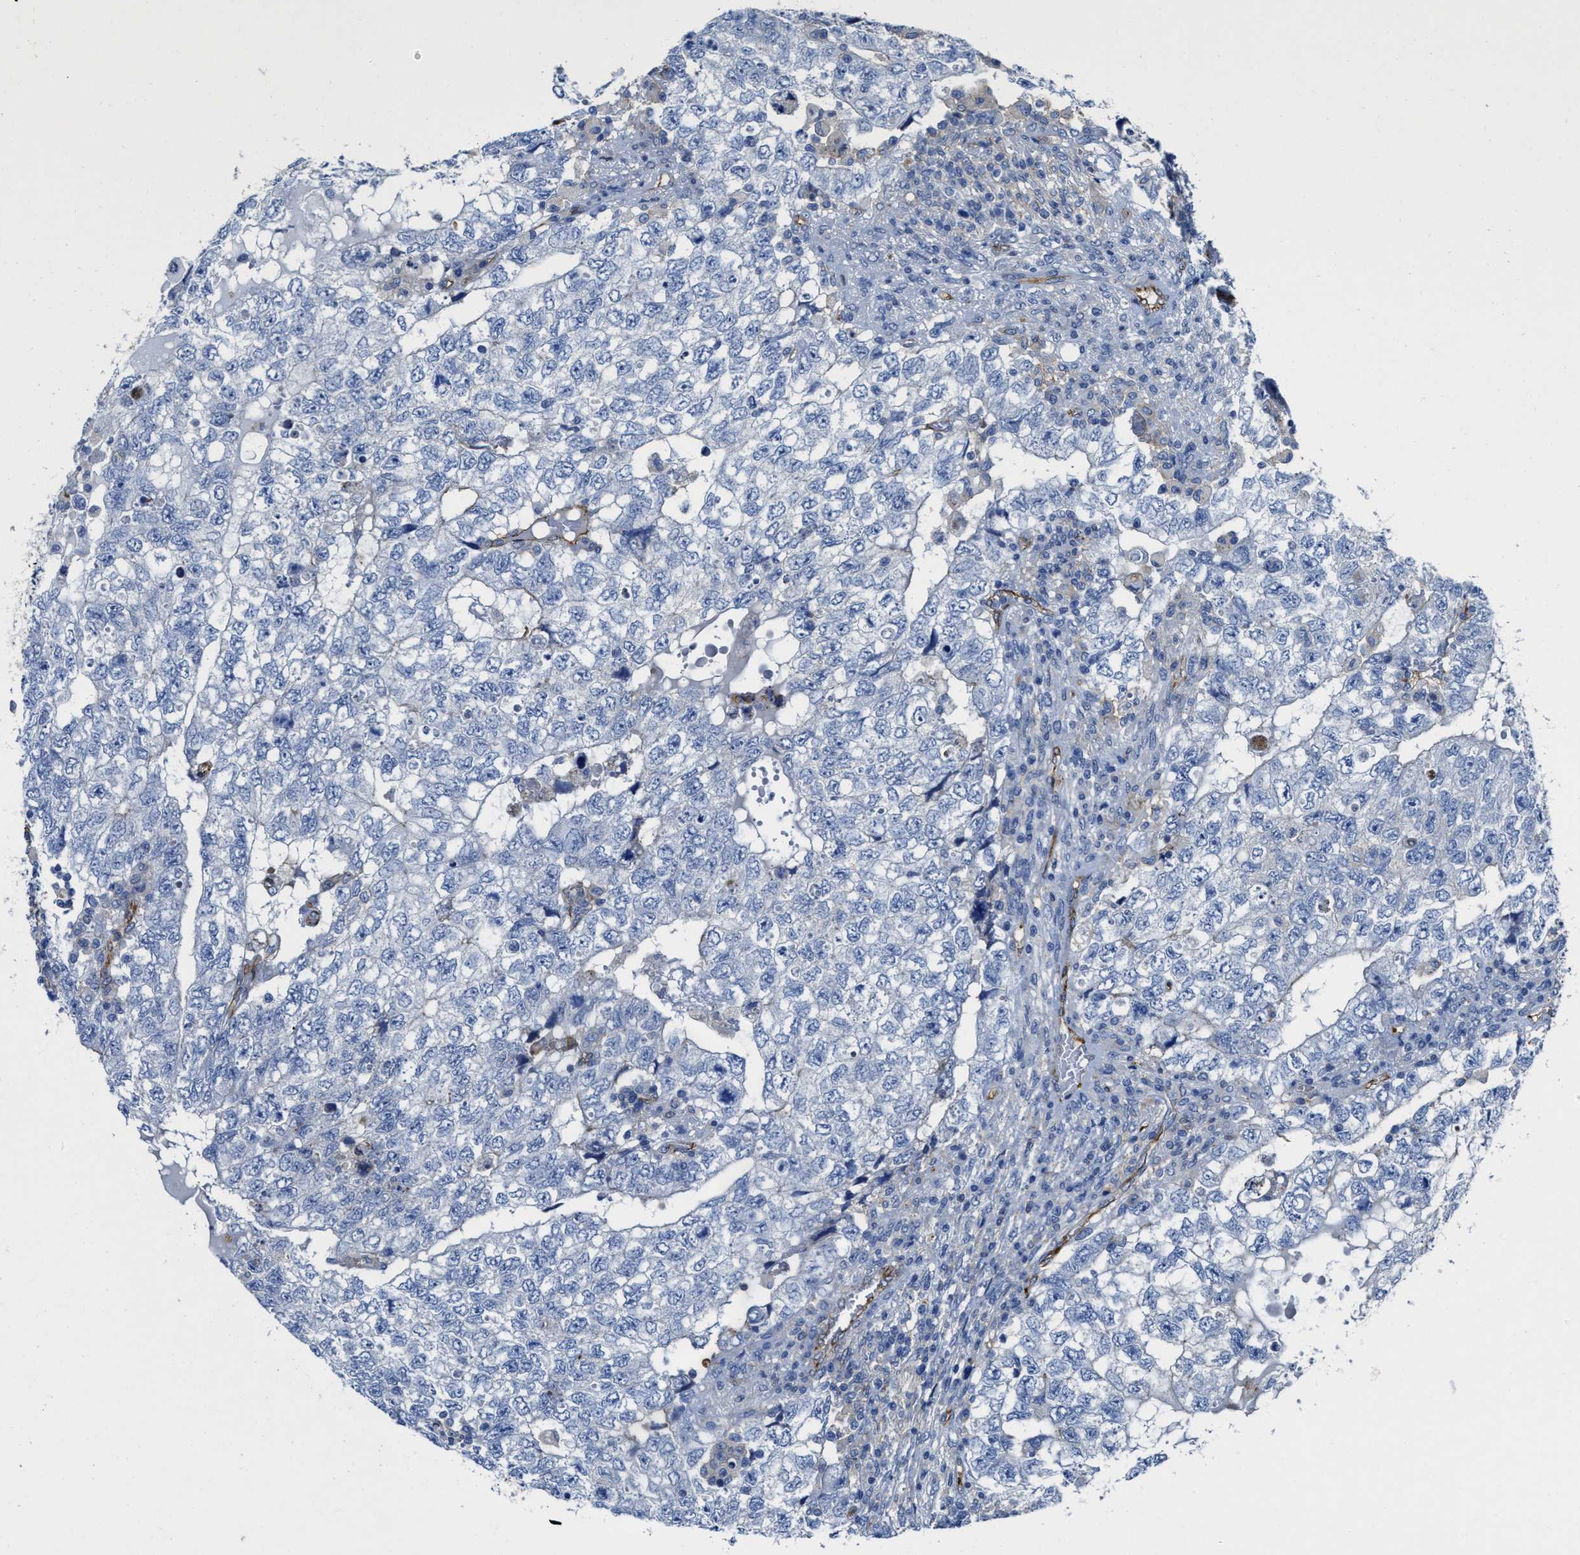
{"staining": {"intensity": "negative", "quantity": "none", "location": "none"}, "tissue": "testis cancer", "cell_type": "Tumor cells", "image_type": "cancer", "snomed": [{"axis": "morphology", "description": "Carcinoma, Embryonal, NOS"}, {"axis": "topography", "description": "Testis"}], "caption": "Tumor cells are negative for protein expression in human embryonal carcinoma (testis).", "gene": "NAB1", "patient": {"sex": "male", "age": 36}}